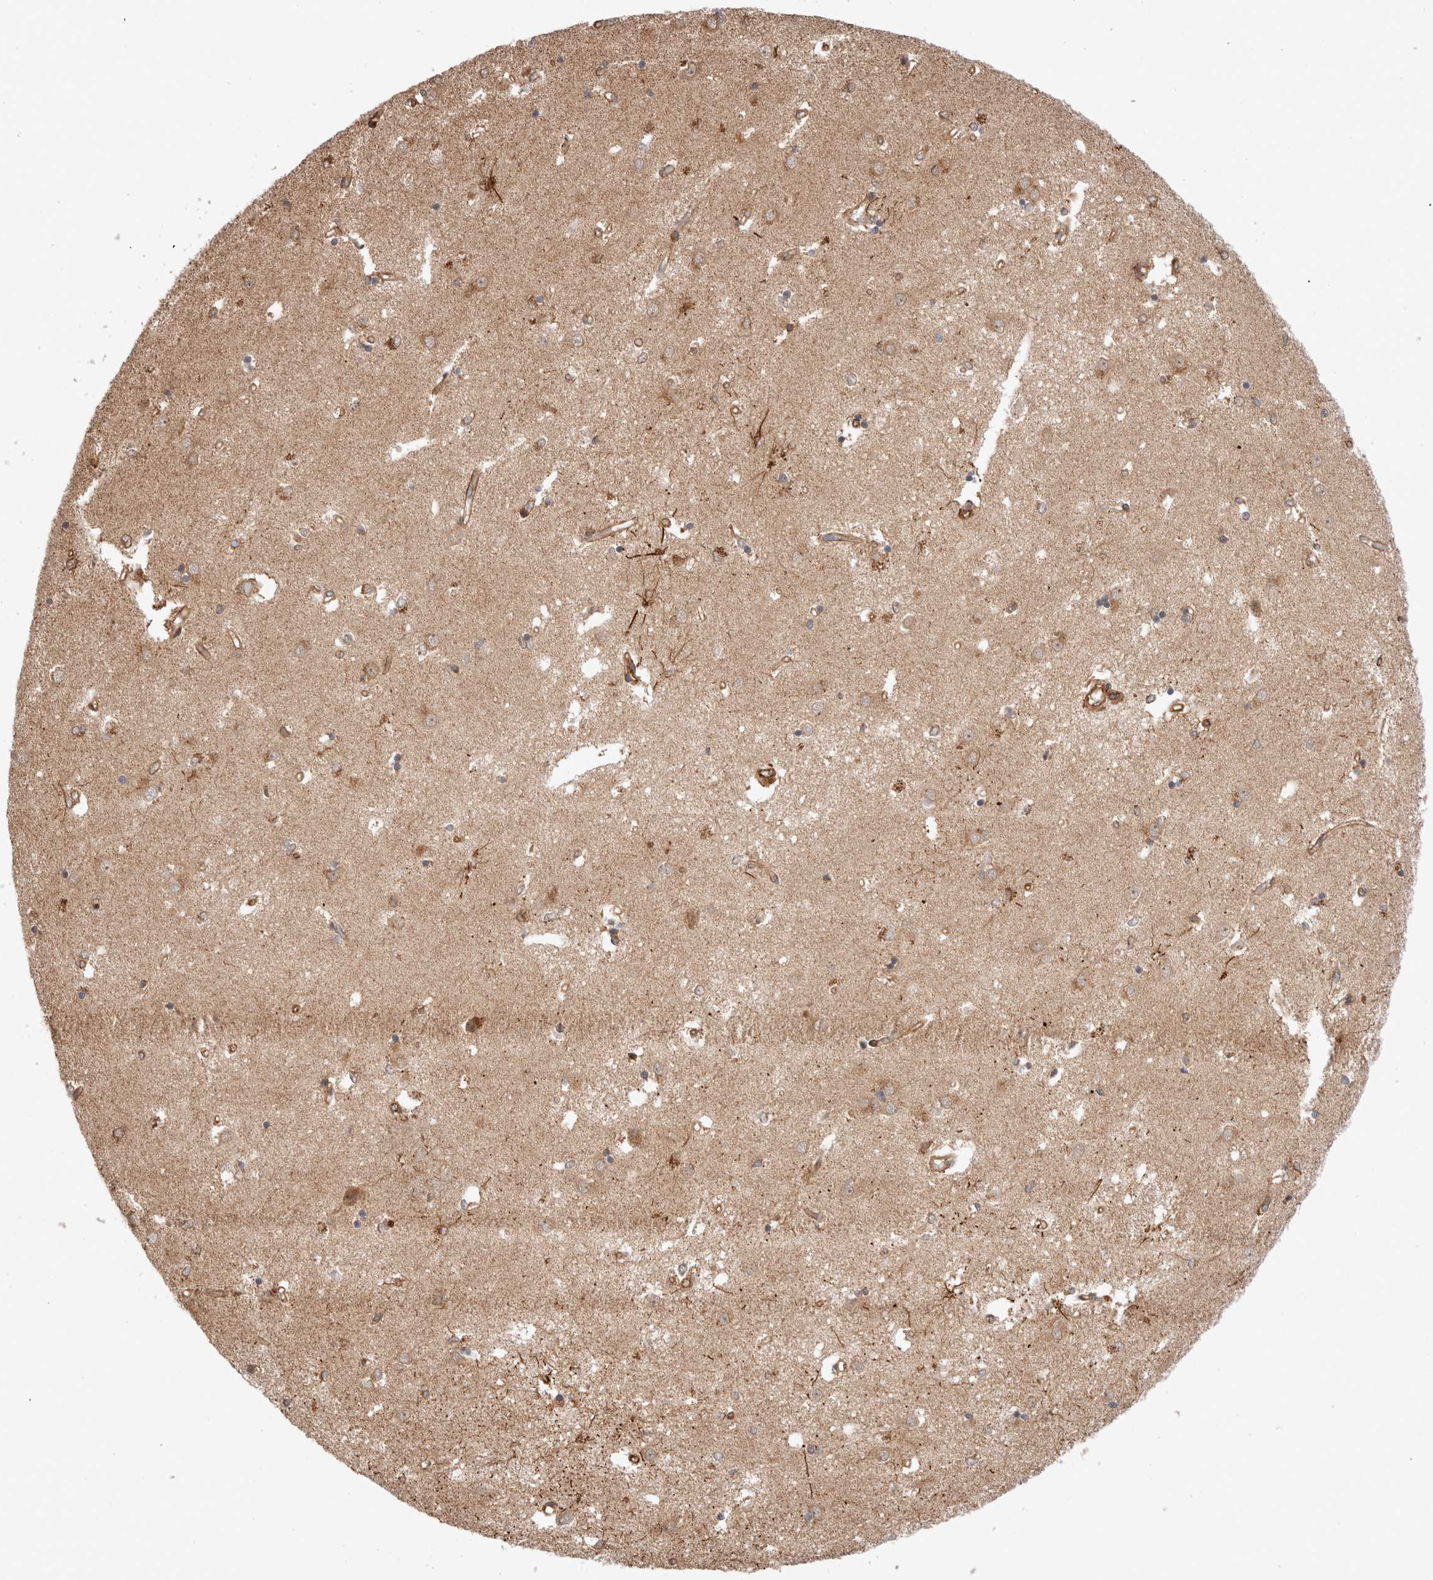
{"staining": {"intensity": "moderate", "quantity": ">75%", "location": "cytoplasmic/membranous"}, "tissue": "caudate", "cell_type": "Glial cells", "image_type": "normal", "snomed": [{"axis": "morphology", "description": "Normal tissue, NOS"}, {"axis": "topography", "description": "Lateral ventricle wall"}], "caption": "This is an image of immunohistochemistry staining of unremarkable caudate, which shows moderate positivity in the cytoplasmic/membranous of glial cells.", "gene": "ZNF649", "patient": {"sex": "male", "age": 45}}